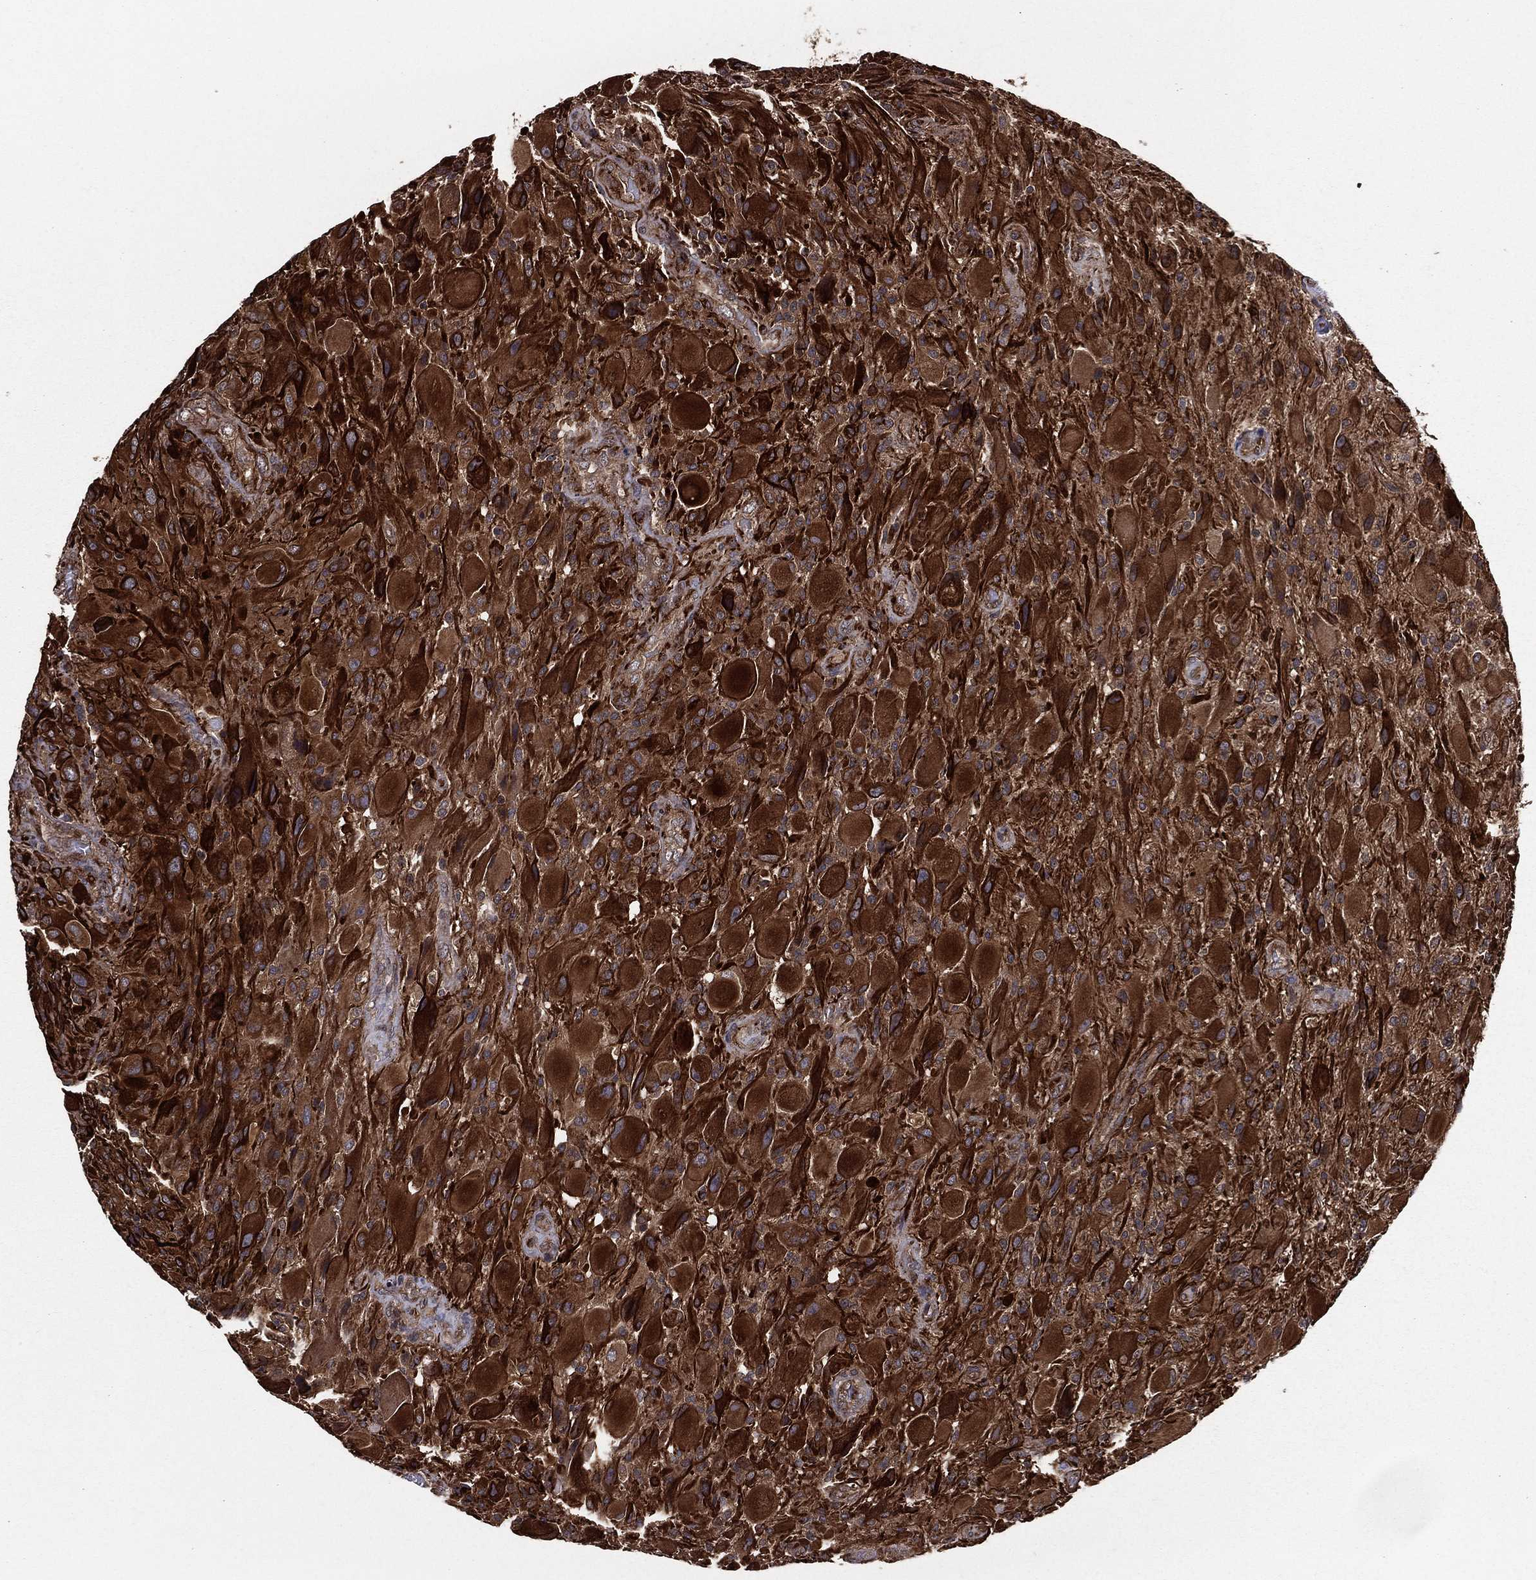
{"staining": {"intensity": "strong", "quantity": ">75%", "location": "cytoplasmic/membranous"}, "tissue": "glioma", "cell_type": "Tumor cells", "image_type": "cancer", "snomed": [{"axis": "morphology", "description": "Glioma, malignant, High grade"}, {"axis": "topography", "description": "Cerebral cortex"}], "caption": "Strong cytoplasmic/membranous expression is present in approximately >75% of tumor cells in glioma.", "gene": "CERT1", "patient": {"sex": "male", "age": 35}}